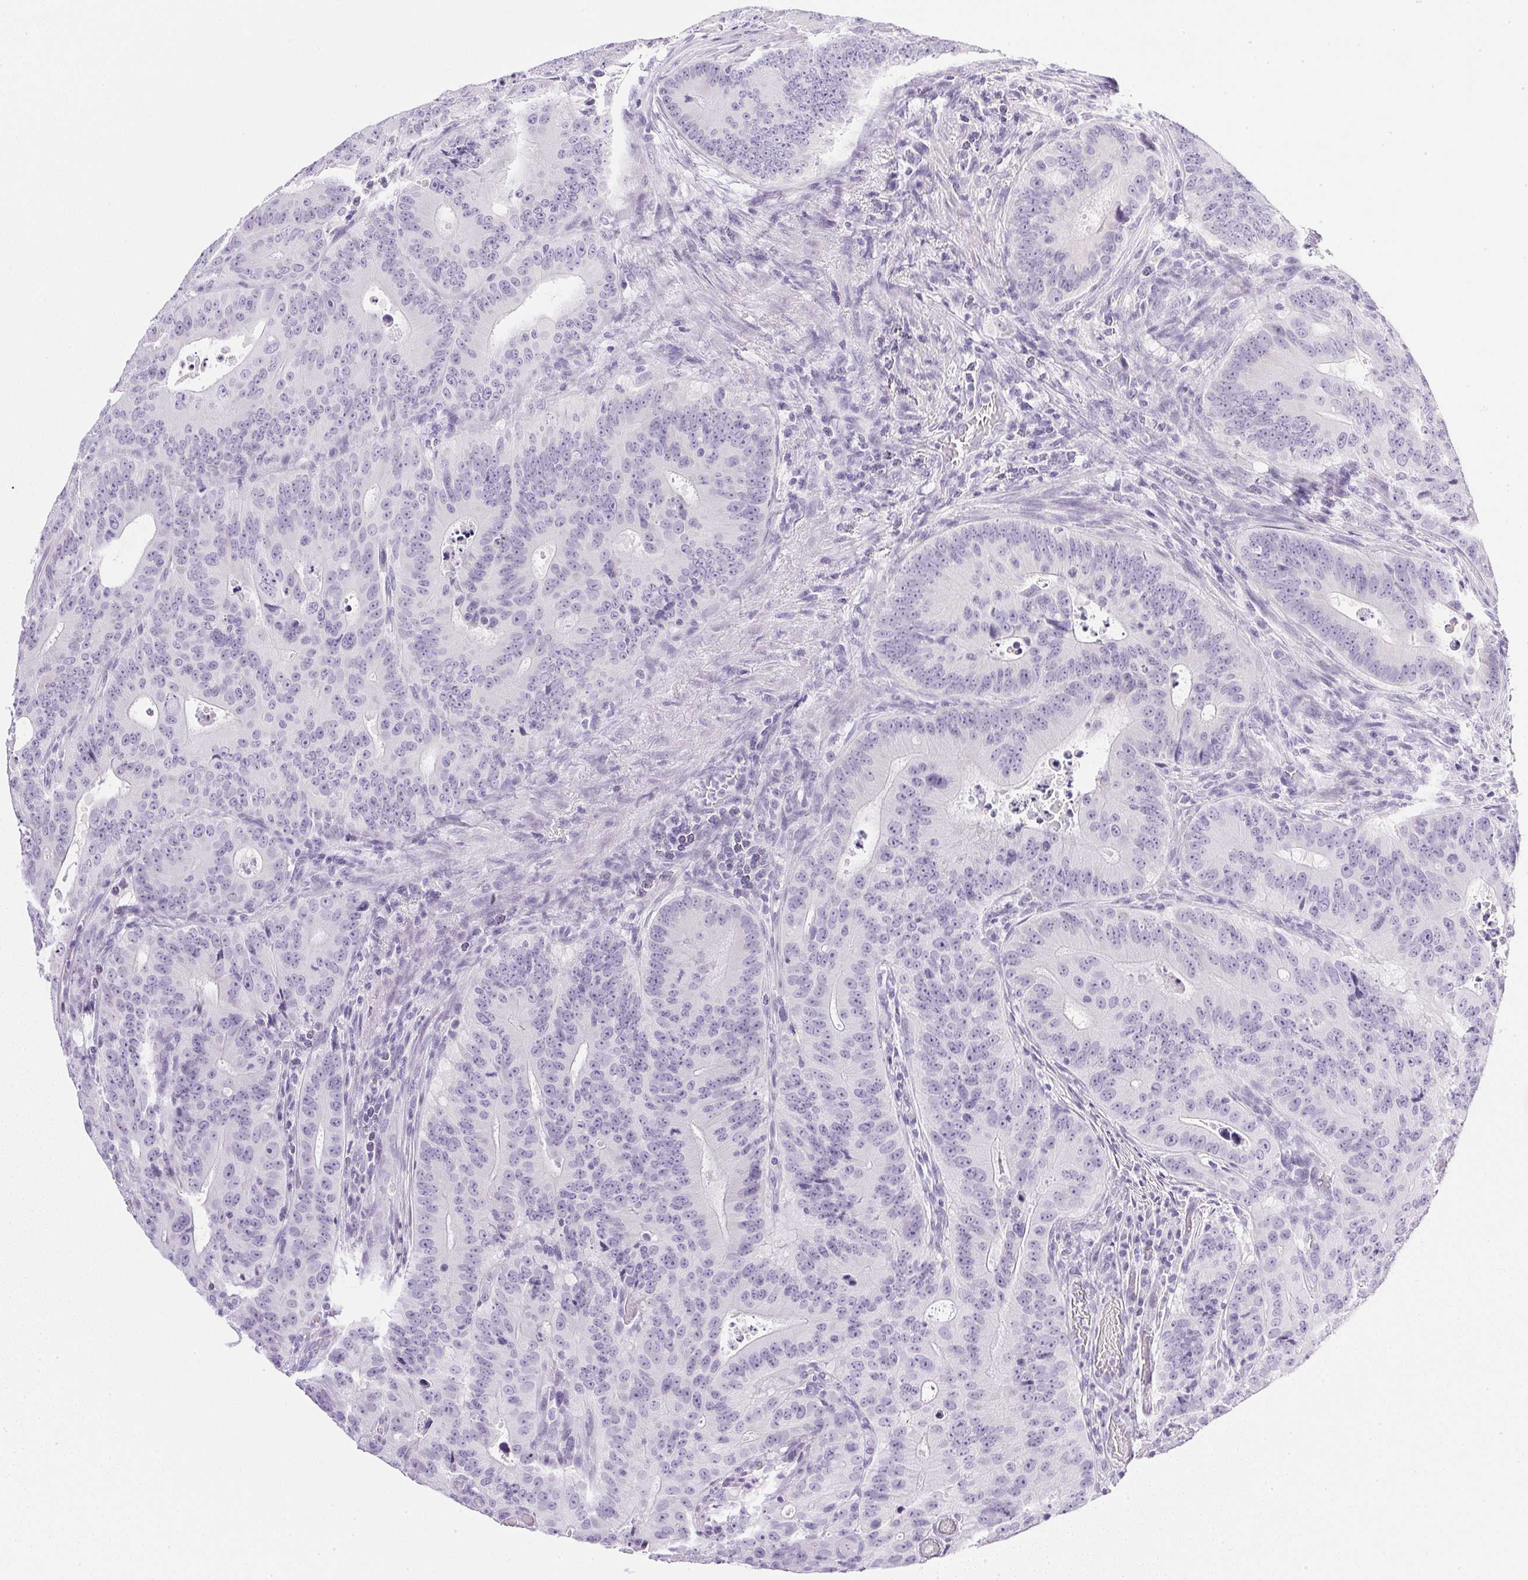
{"staining": {"intensity": "negative", "quantity": "none", "location": "none"}, "tissue": "colorectal cancer", "cell_type": "Tumor cells", "image_type": "cancer", "snomed": [{"axis": "morphology", "description": "Adenocarcinoma, NOS"}, {"axis": "topography", "description": "Colon"}], "caption": "Photomicrograph shows no protein expression in tumor cells of adenocarcinoma (colorectal) tissue.", "gene": "CPB1", "patient": {"sex": "male", "age": 62}}